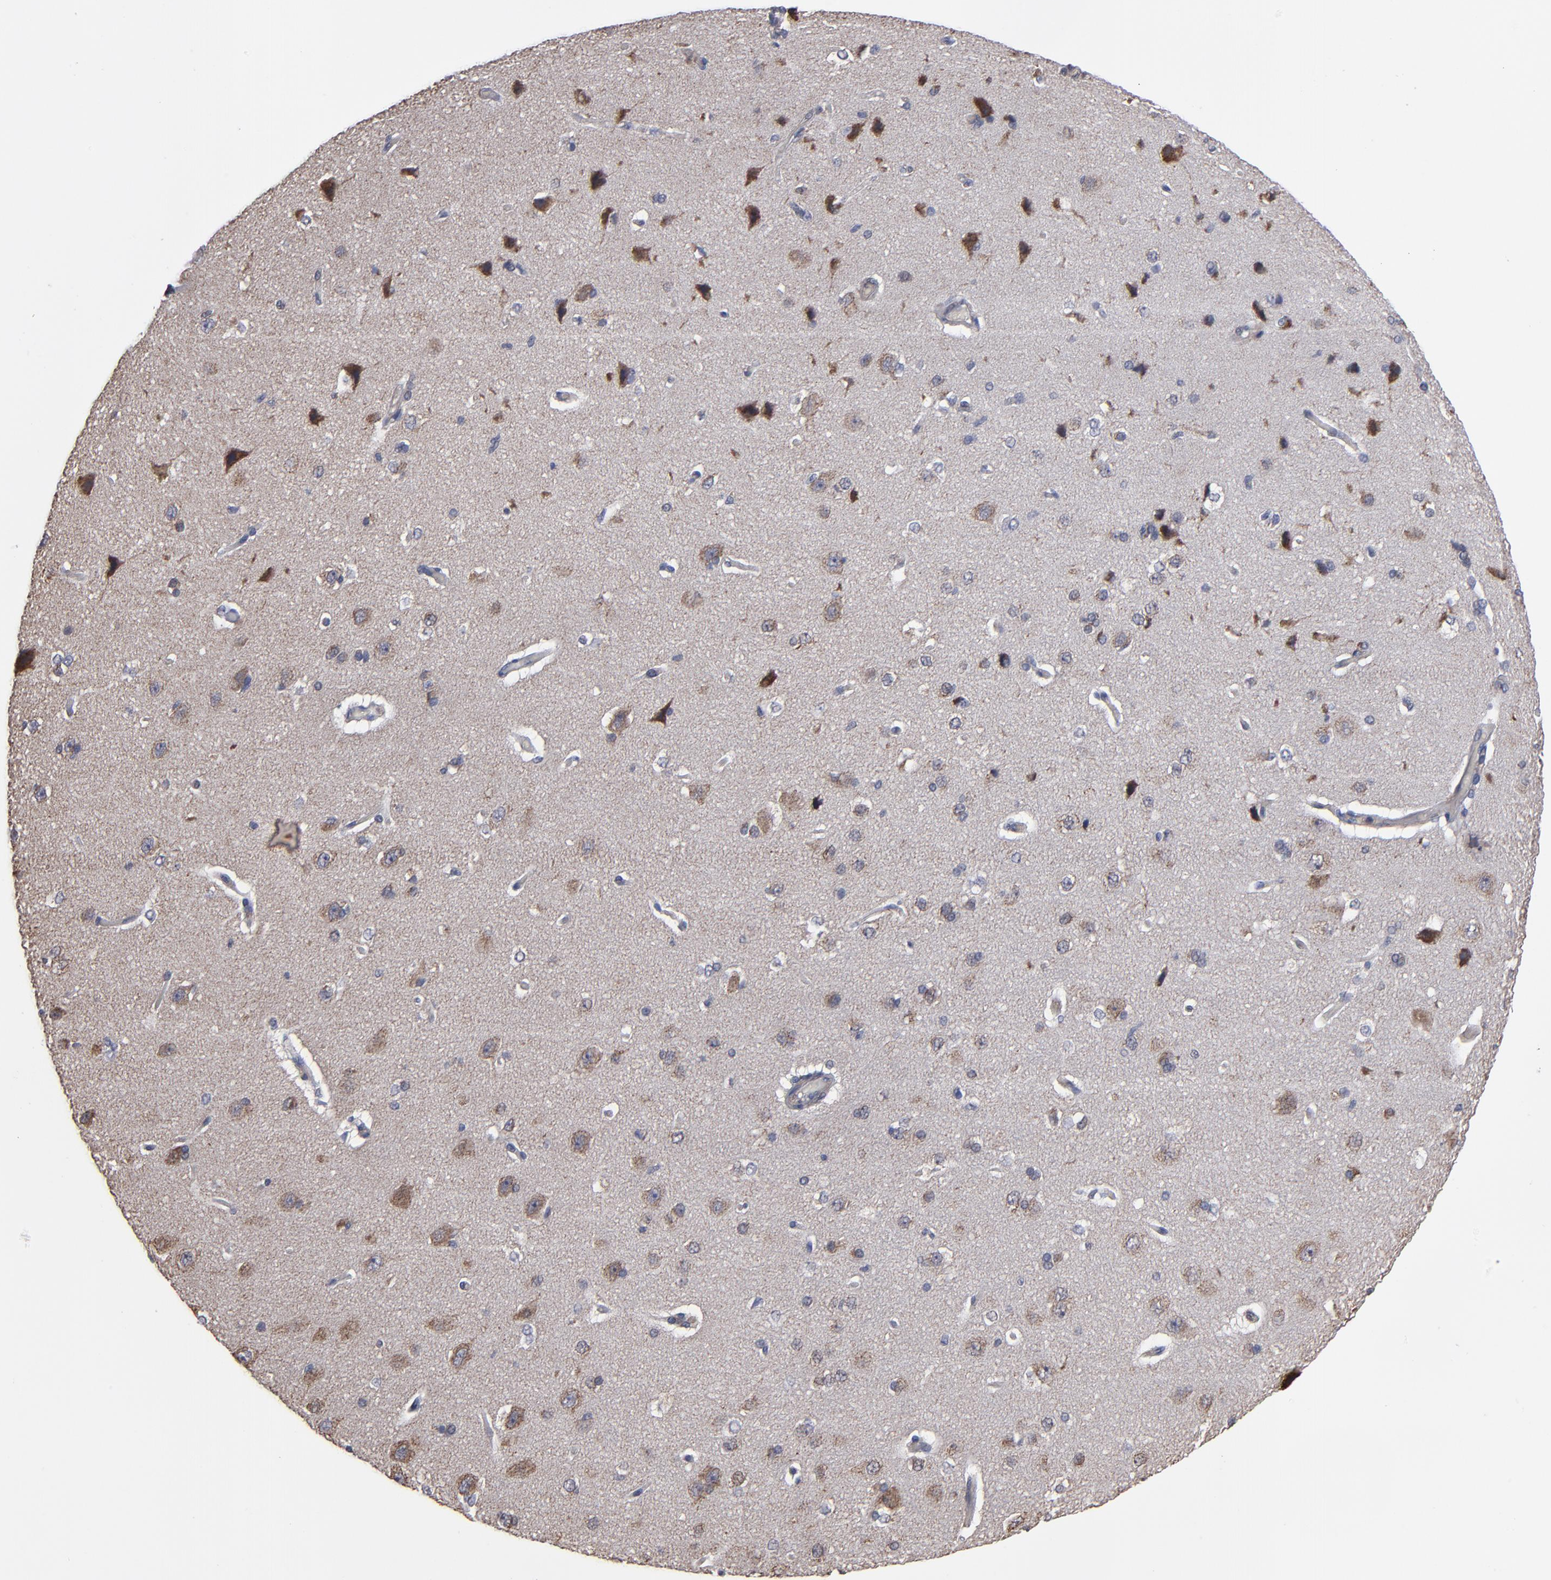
{"staining": {"intensity": "moderate", "quantity": ">75%", "location": "cytoplasmic/membranous"}, "tissue": "cerebral cortex", "cell_type": "Endothelial cells", "image_type": "normal", "snomed": [{"axis": "morphology", "description": "Normal tissue, NOS"}, {"axis": "topography", "description": "Cerebral cortex"}], "caption": "IHC histopathology image of benign cerebral cortex: human cerebral cortex stained using immunohistochemistry (IHC) displays medium levels of moderate protein expression localized specifically in the cytoplasmic/membranous of endothelial cells, appearing as a cytoplasmic/membranous brown color.", "gene": "MIPOL1", "patient": {"sex": "female", "age": 45}}